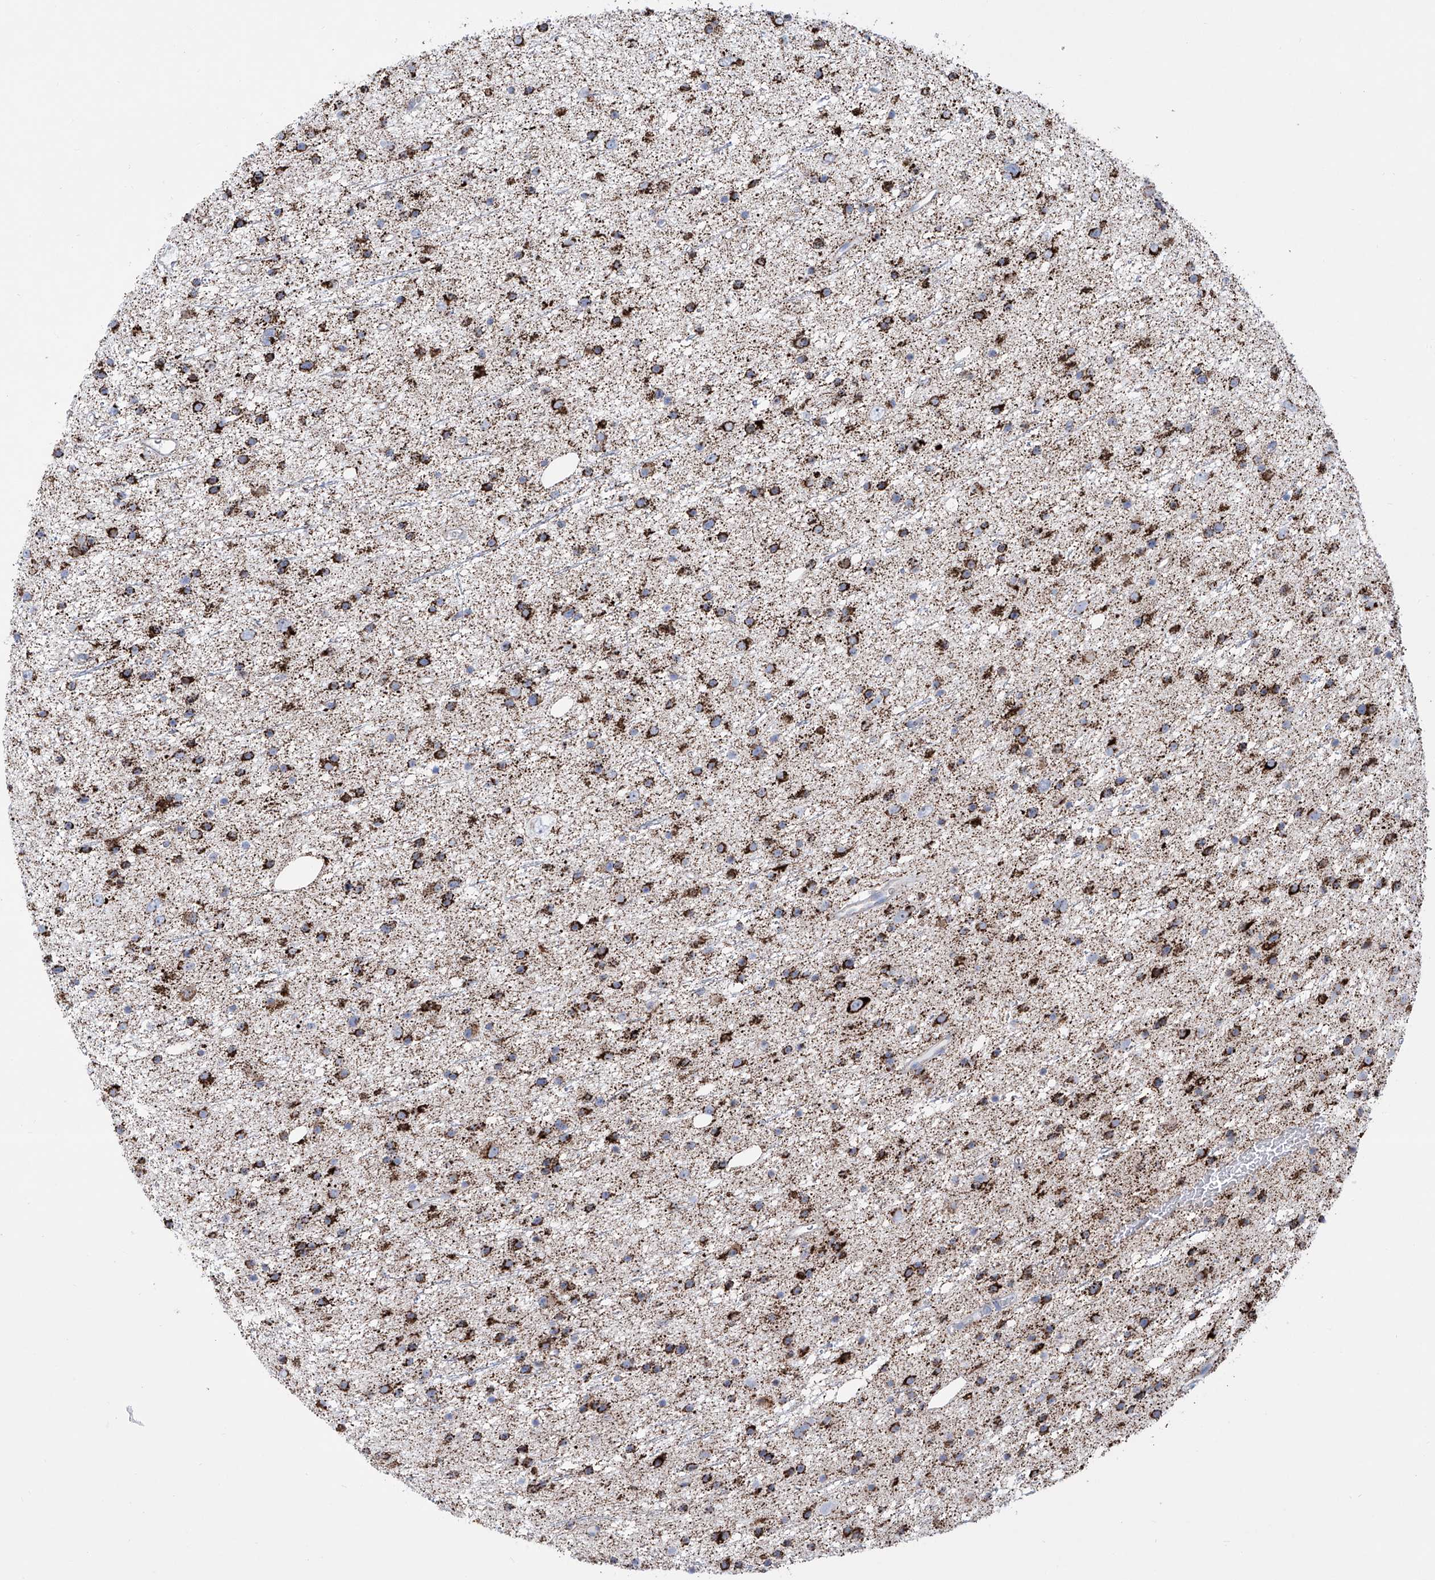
{"staining": {"intensity": "strong", "quantity": ">75%", "location": "cytoplasmic/membranous"}, "tissue": "glioma", "cell_type": "Tumor cells", "image_type": "cancer", "snomed": [{"axis": "morphology", "description": "Glioma, malignant, Low grade"}, {"axis": "topography", "description": "Cerebral cortex"}], "caption": "Glioma stained with immunohistochemistry displays strong cytoplasmic/membranous expression in about >75% of tumor cells.", "gene": "ALDH6A1", "patient": {"sex": "female", "age": 39}}